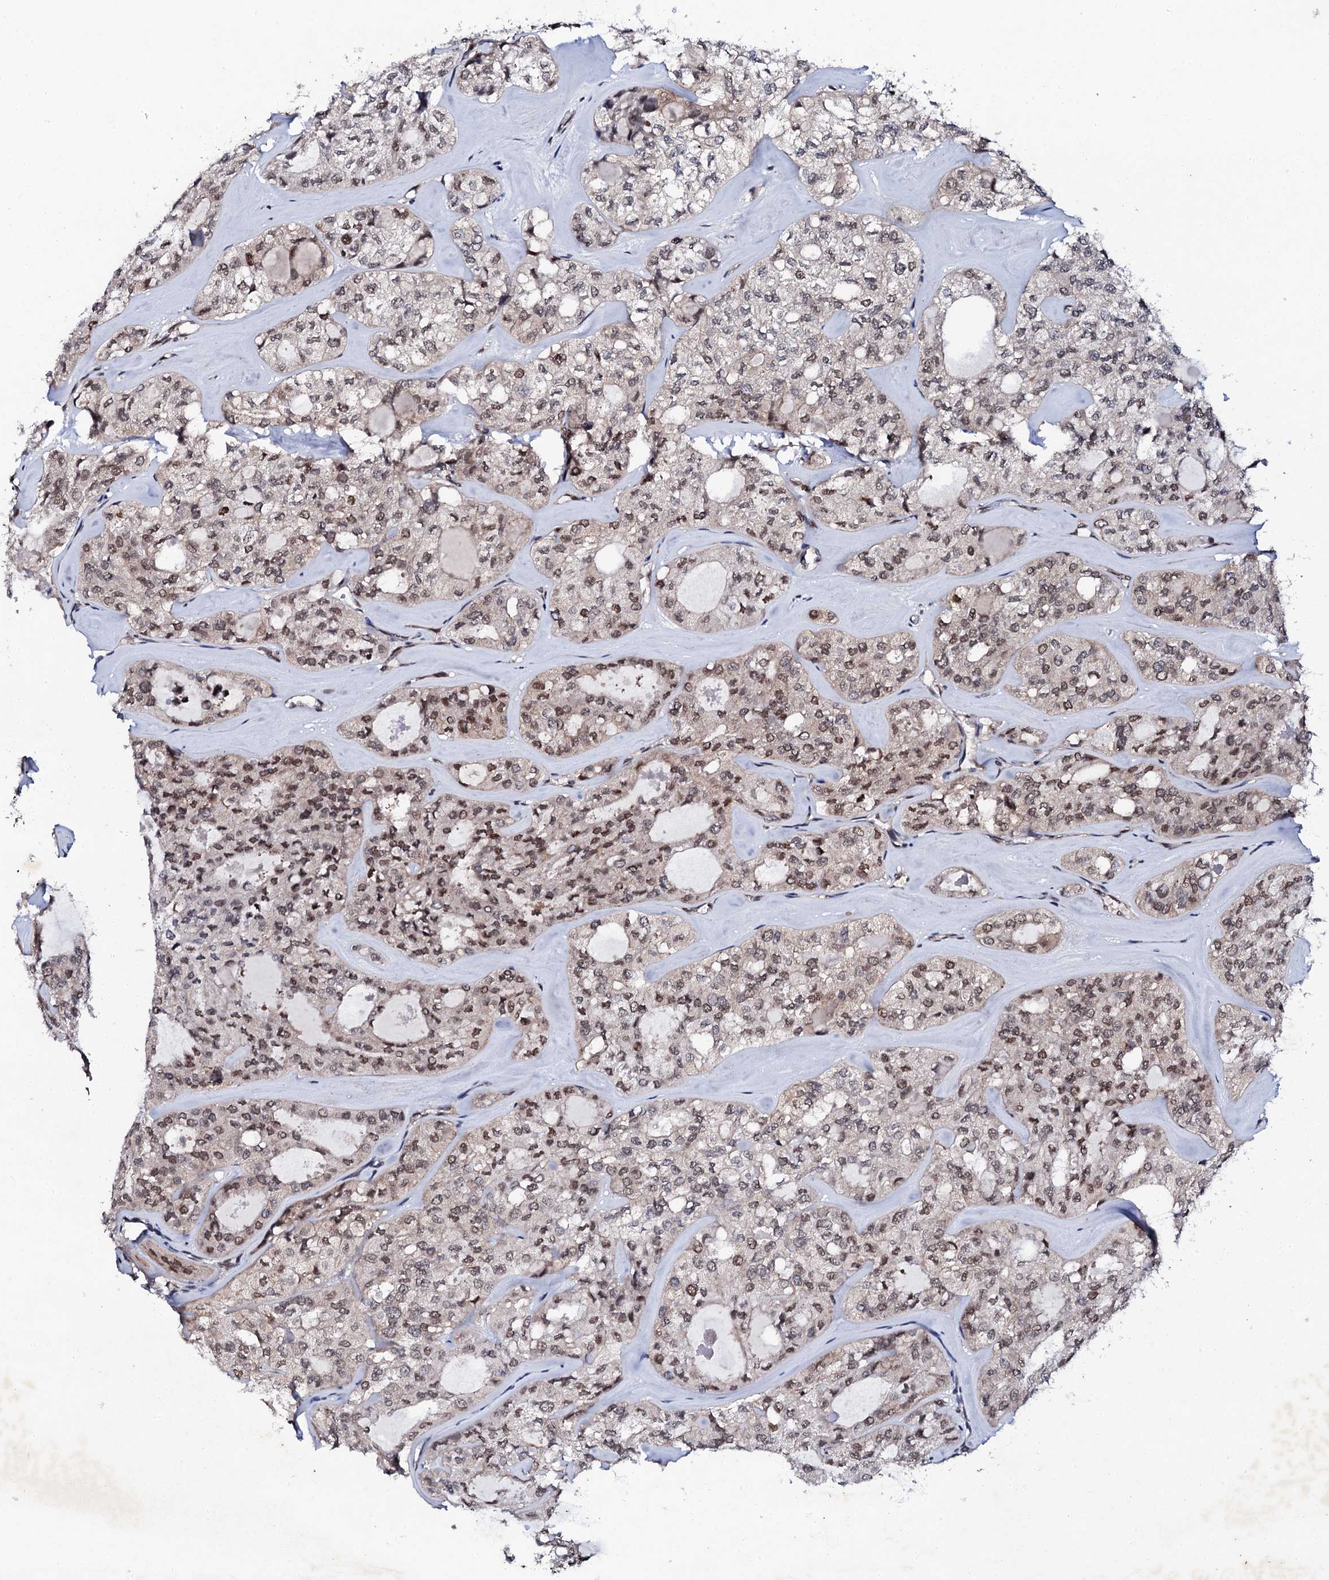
{"staining": {"intensity": "moderate", "quantity": ">75%", "location": "nuclear"}, "tissue": "thyroid cancer", "cell_type": "Tumor cells", "image_type": "cancer", "snomed": [{"axis": "morphology", "description": "Follicular adenoma carcinoma, NOS"}, {"axis": "topography", "description": "Thyroid gland"}], "caption": "Thyroid cancer (follicular adenoma carcinoma) was stained to show a protein in brown. There is medium levels of moderate nuclear staining in approximately >75% of tumor cells.", "gene": "CSTF3", "patient": {"sex": "male", "age": 75}}